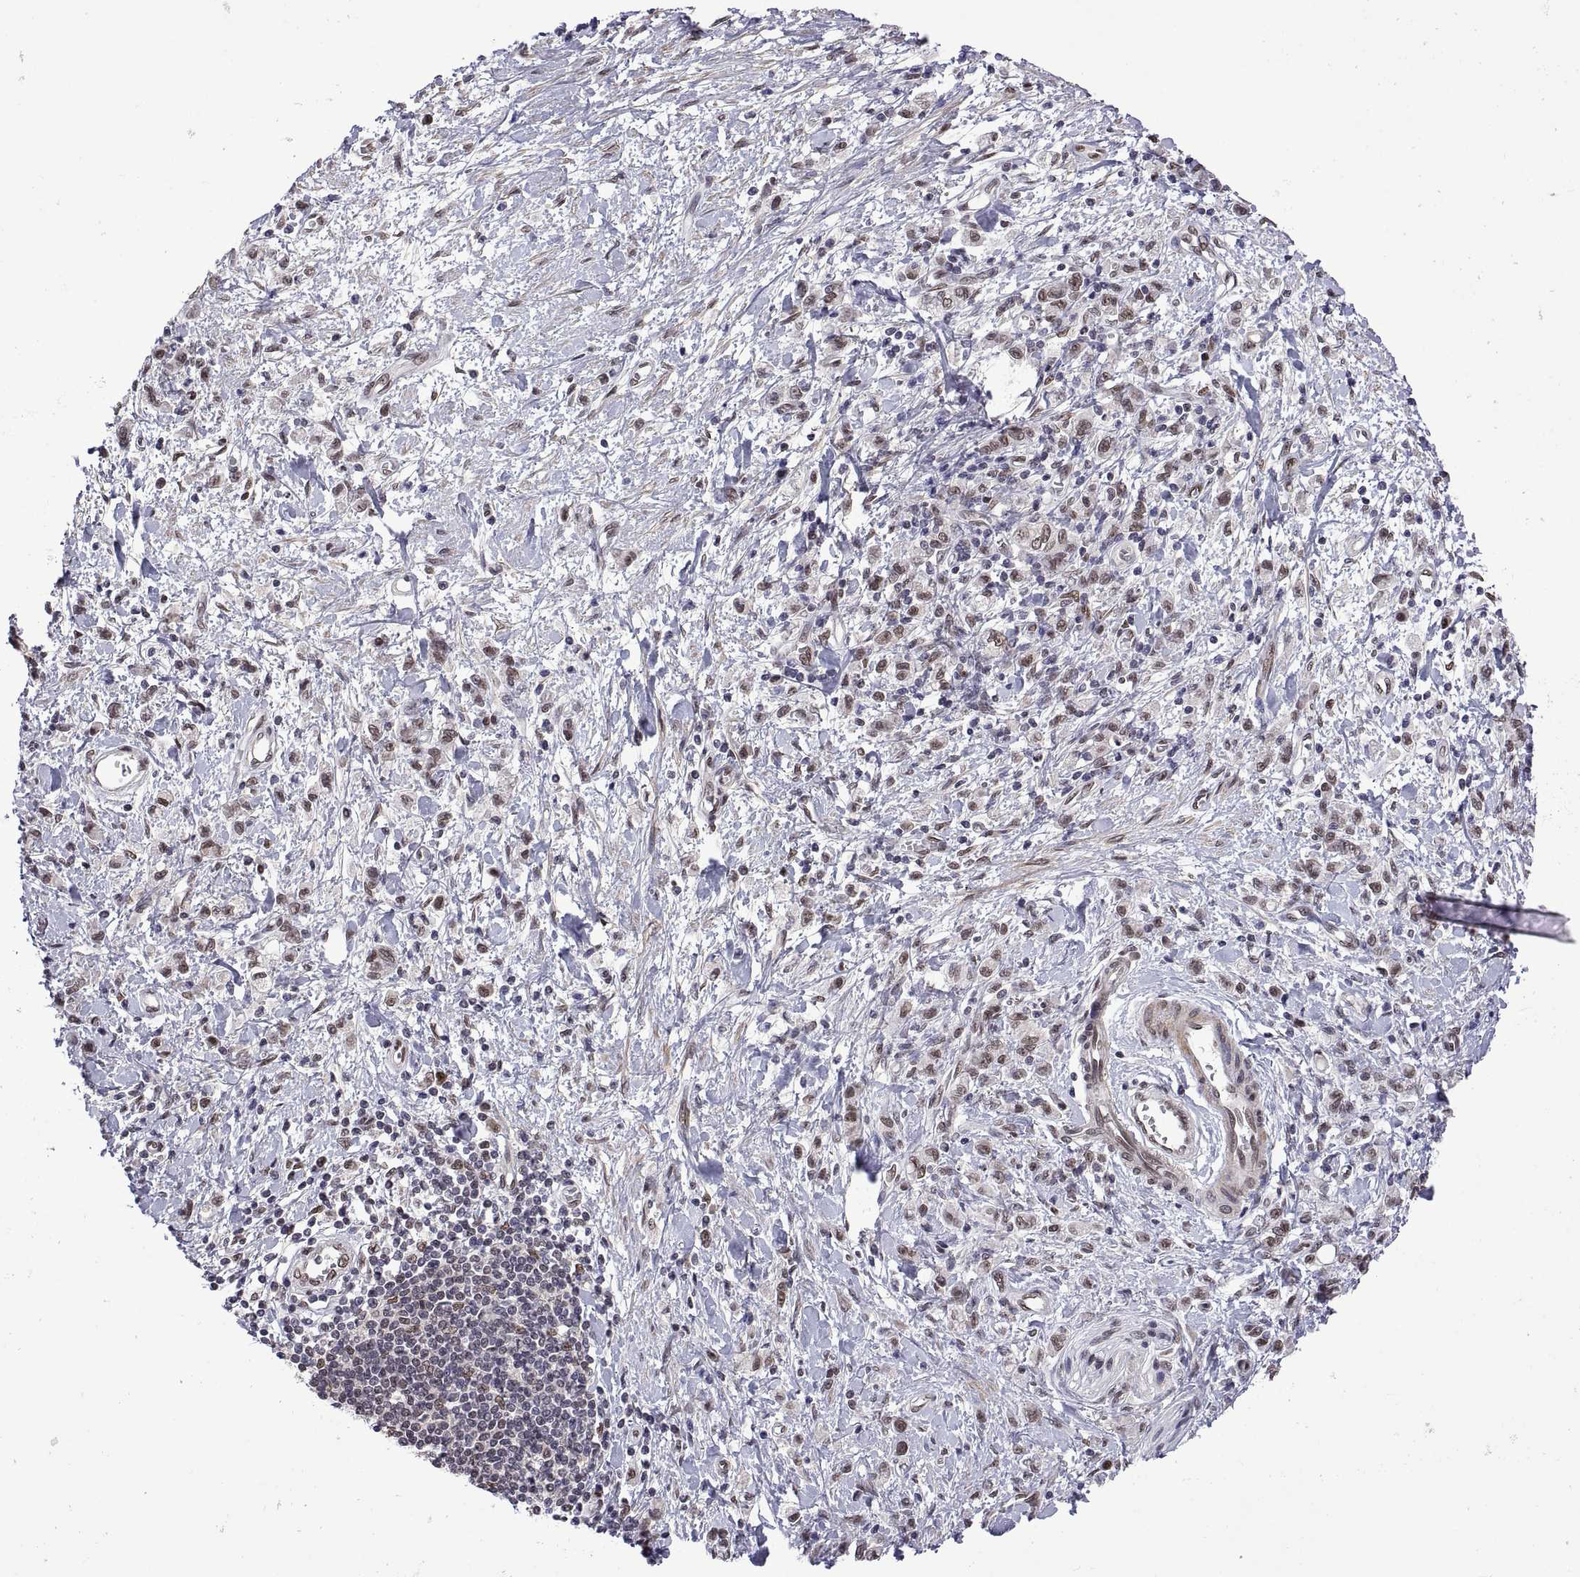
{"staining": {"intensity": "weak", "quantity": "25%-75%", "location": "nuclear"}, "tissue": "stomach cancer", "cell_type": "Tumor cells", "image_type": "cancer", "snomed": [{"axis": "morphology", "description": "Adenocarcinoma, NOS"}, {"axis": "topography", "description": "Stomach"}], "caption": "Immunohistochemical staining of human stomach adenocarcinoma shows weak nuclear protein expression in about 25%-75% of tumor cells. The protein is shown in brown color, while the nuclei are stained blue.", "gene": "NR4A1", "patient": {"sex": "male", "age": 77}}